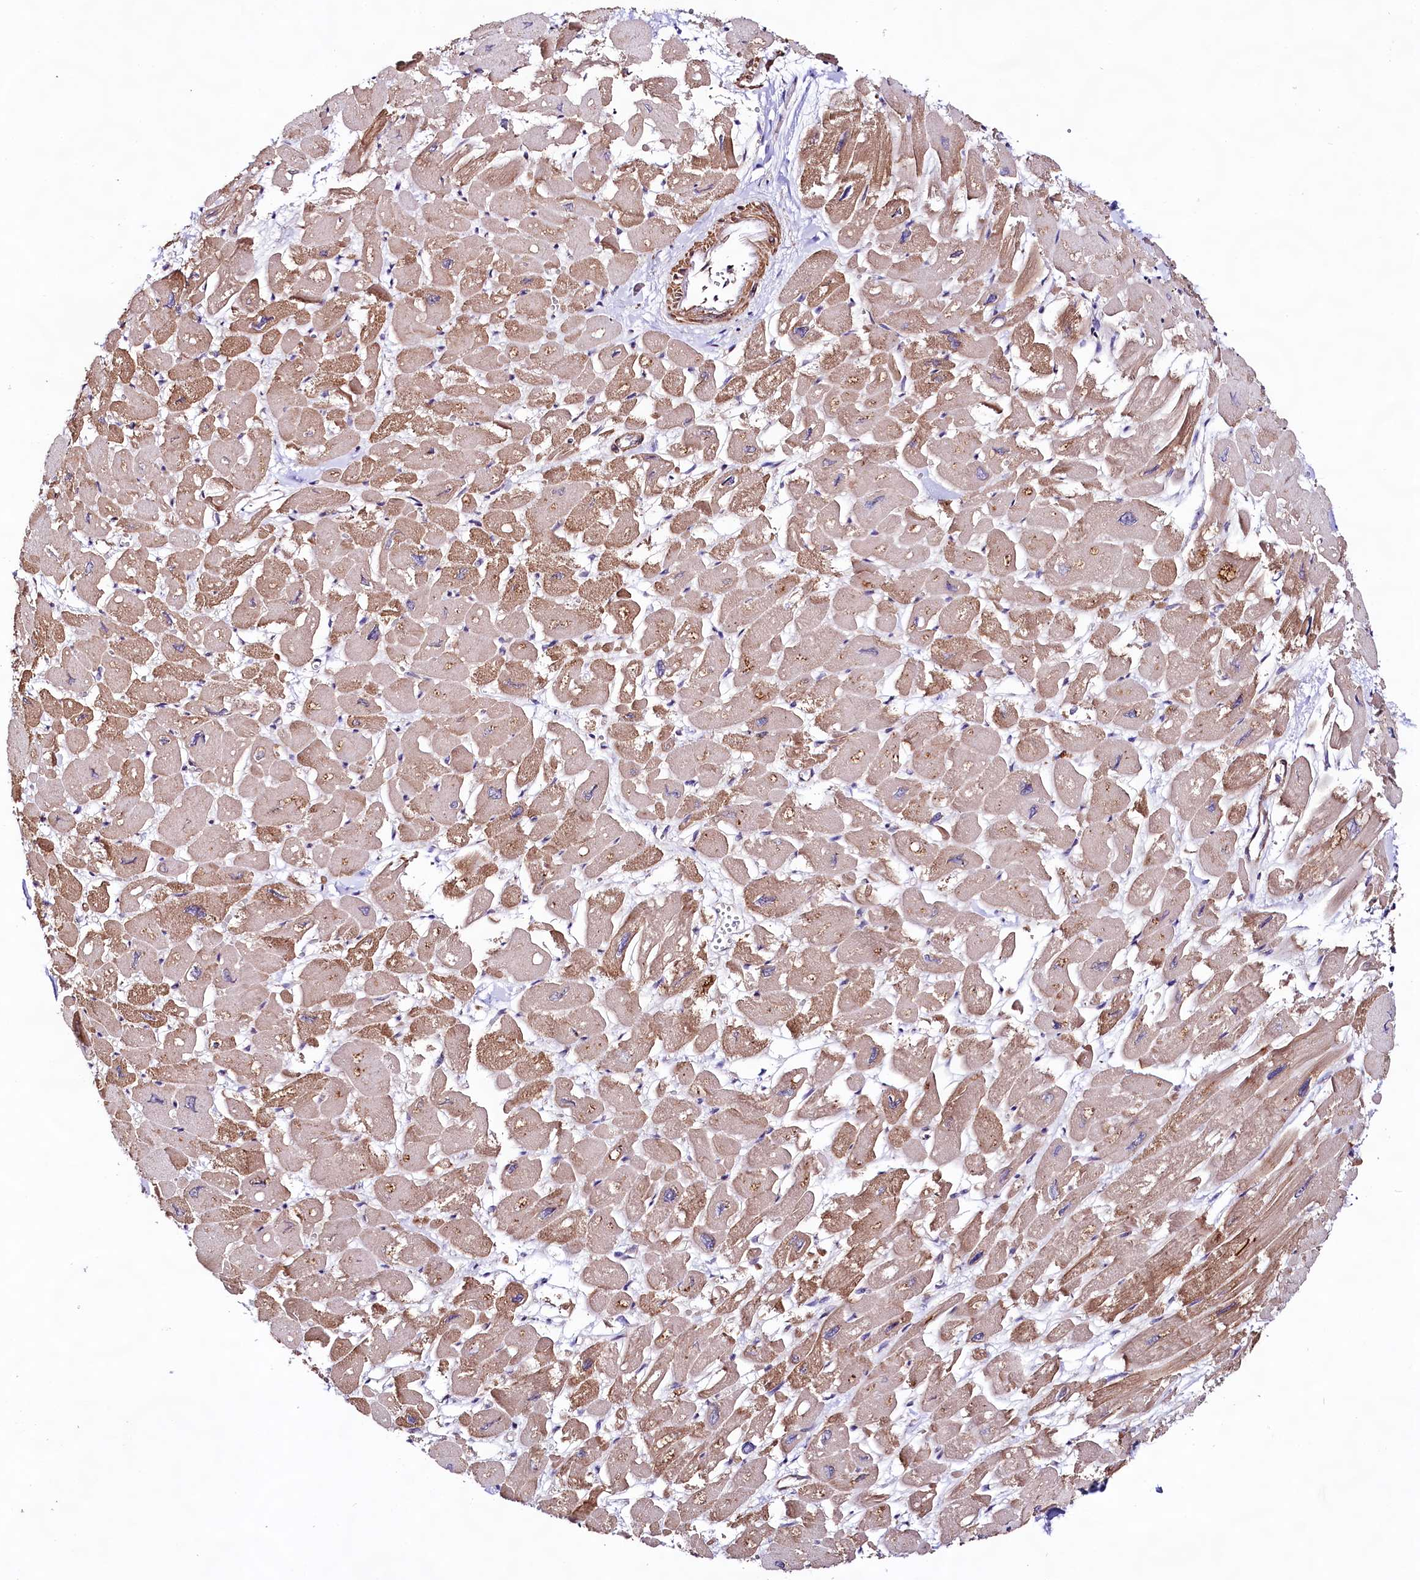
{"staining": {"intensity": "moderate", "quantity": ">75%", "location": "cytoplasmic/membranous"}, "tissue": "heart muscle", "cell_type": "Cardiomyocytes", "image_type": "normal", "snomed": [{"axis": "morphology", "description": "Normal tissue, NOS"}, {"axis": "topography", "description": "Heart"}], "caption": "The histopathology image shows staining of normal heart muscle, revealing moderate cytoplasmic/membranous protein expression (brown color) within cardiomyocytes. (DAB (3,3'-diaminobenzidine) IHC with brightfield microscopy, high magnification).", "gene": "VPS11", "patient": {"sex": "male", "age": 54}}